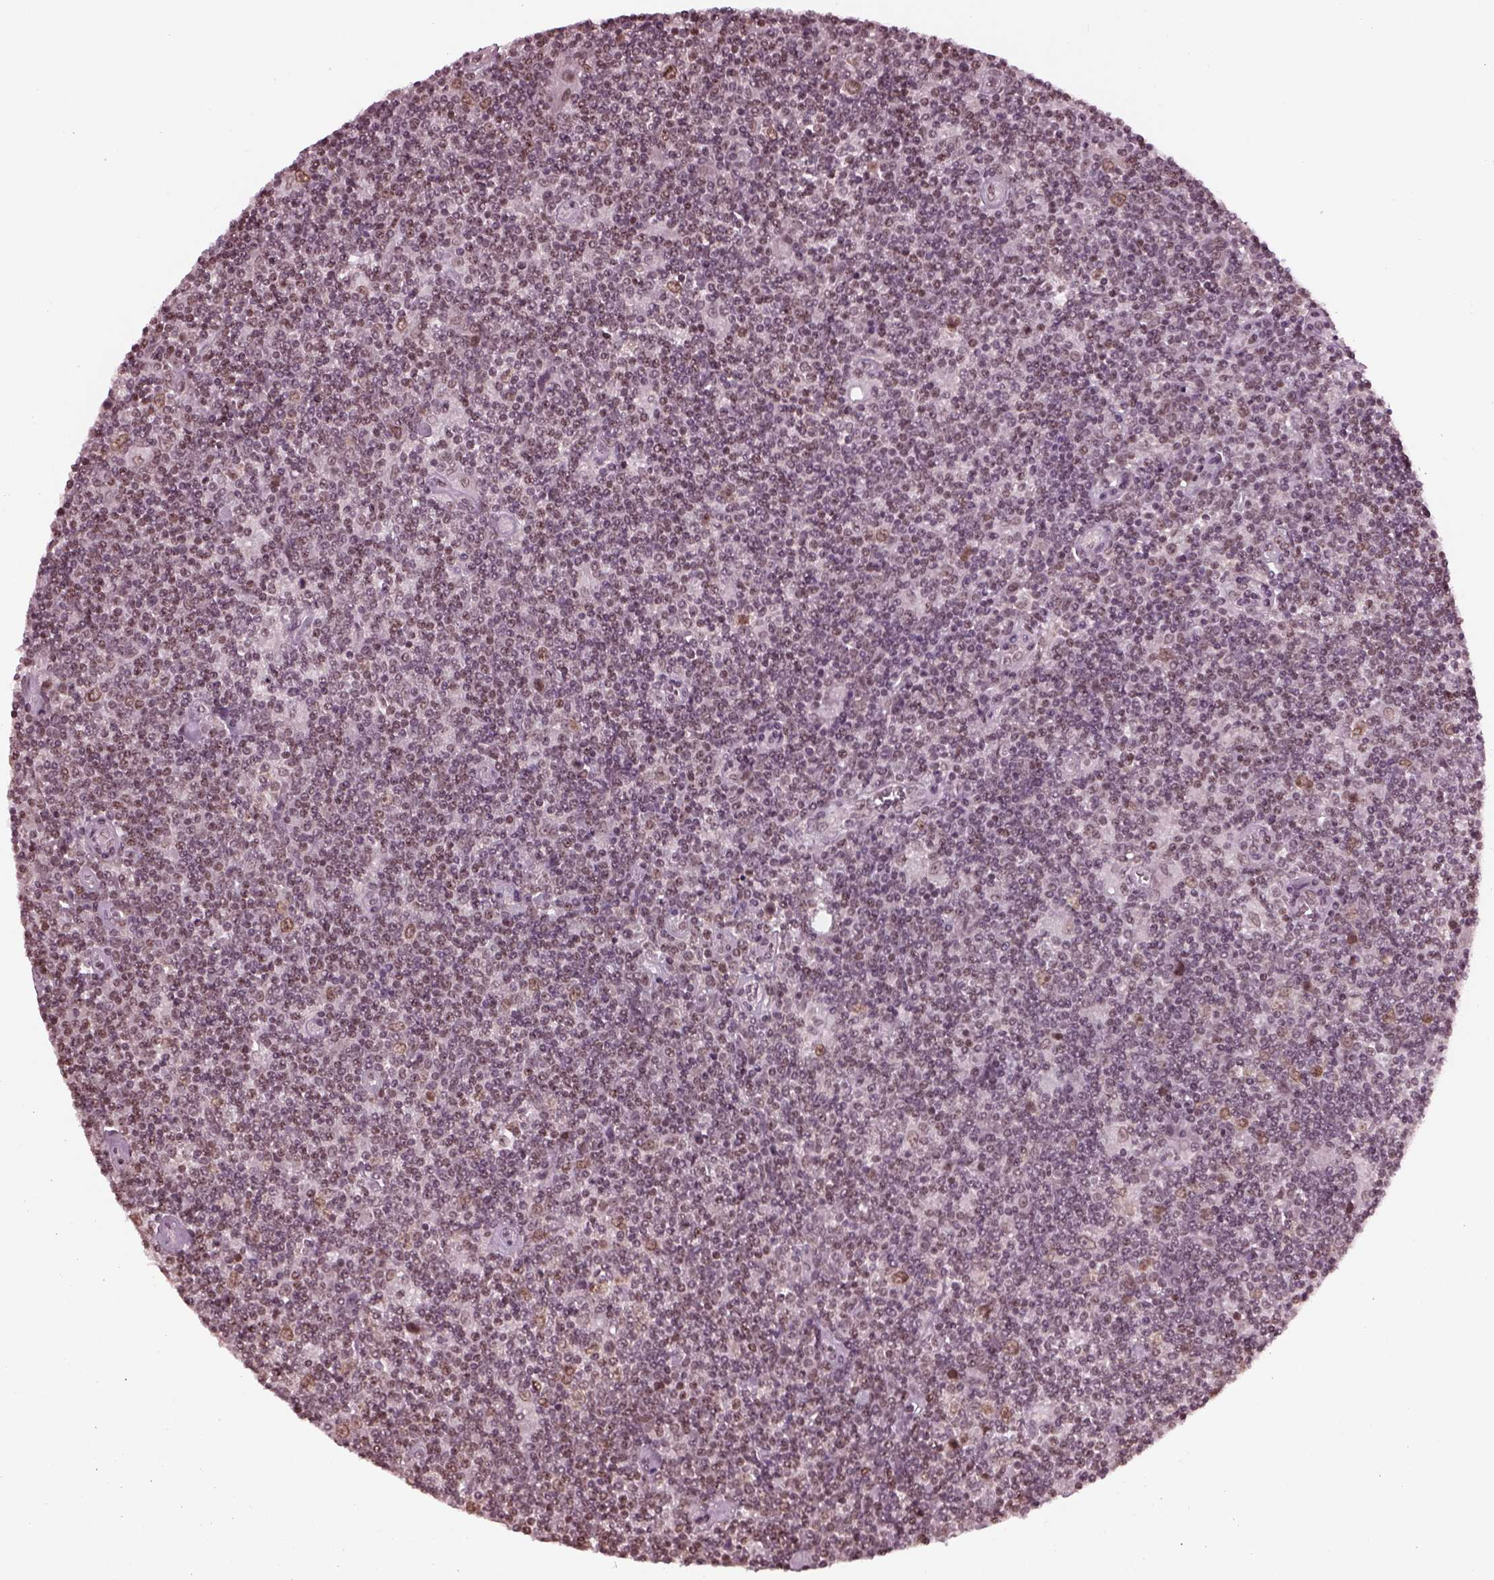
{"staining": {"intensity": "negative", "quantity": "none", "location": "none"}, "tissue": "lymphoma", "cell_type": "Tumor cells", "image_type": "cancer", "snomed": [{"axis": "morphology", "description": "Hodgkin's disease, NOS"}, {"axis": "topography", "description": "Lymph node"}], "caption": "High magnification brightfield microscopy of lymphoma stained with DAB (3,3'-diaminobenzidine) (brown) and counterstained with hematoxylin (blue): tumor cells show no significant expression. Nuclei are stained in blue.", "gene": "RUVBL2", "patient": {"sex": "male", "age": 40}}